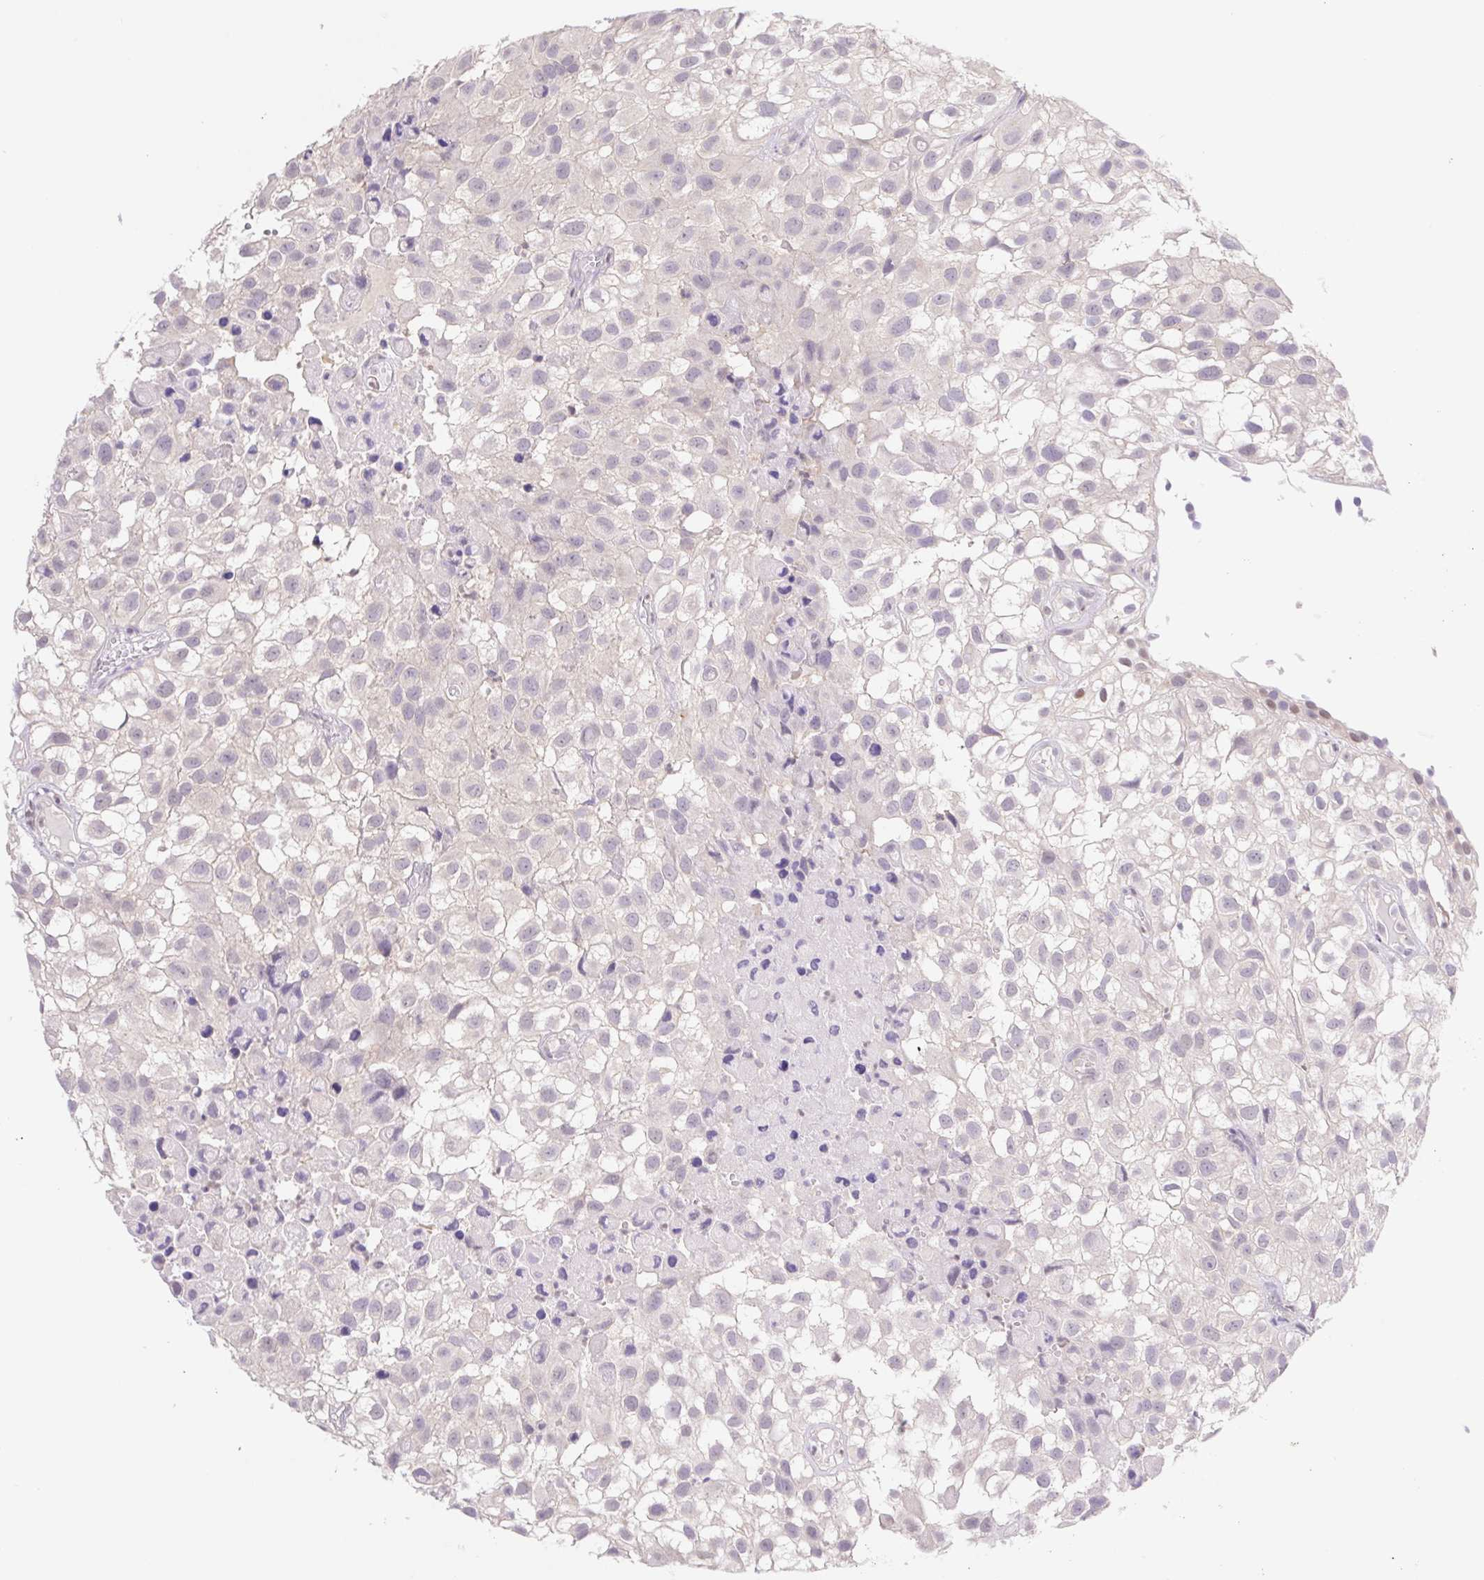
{"staining": {"intensity": "negative", "quantity": "none", "location": "none"}, "tissue": "urothelial cancer", "cell_type": "Tumor cells", "image_type": "cancer", "snomed": [{"axis": "morphology", "description": "Urothelial carcinoma, High grade"}, {"axis": "topography", "description": "Urinary bladder"}], "caption": "Protein analysis of high-grade urothelial carcinoma exhibits no significant positivity in tumor cells.", "gene": "L3MBTL4", "patient": {"sex": "male", "age": 56}}